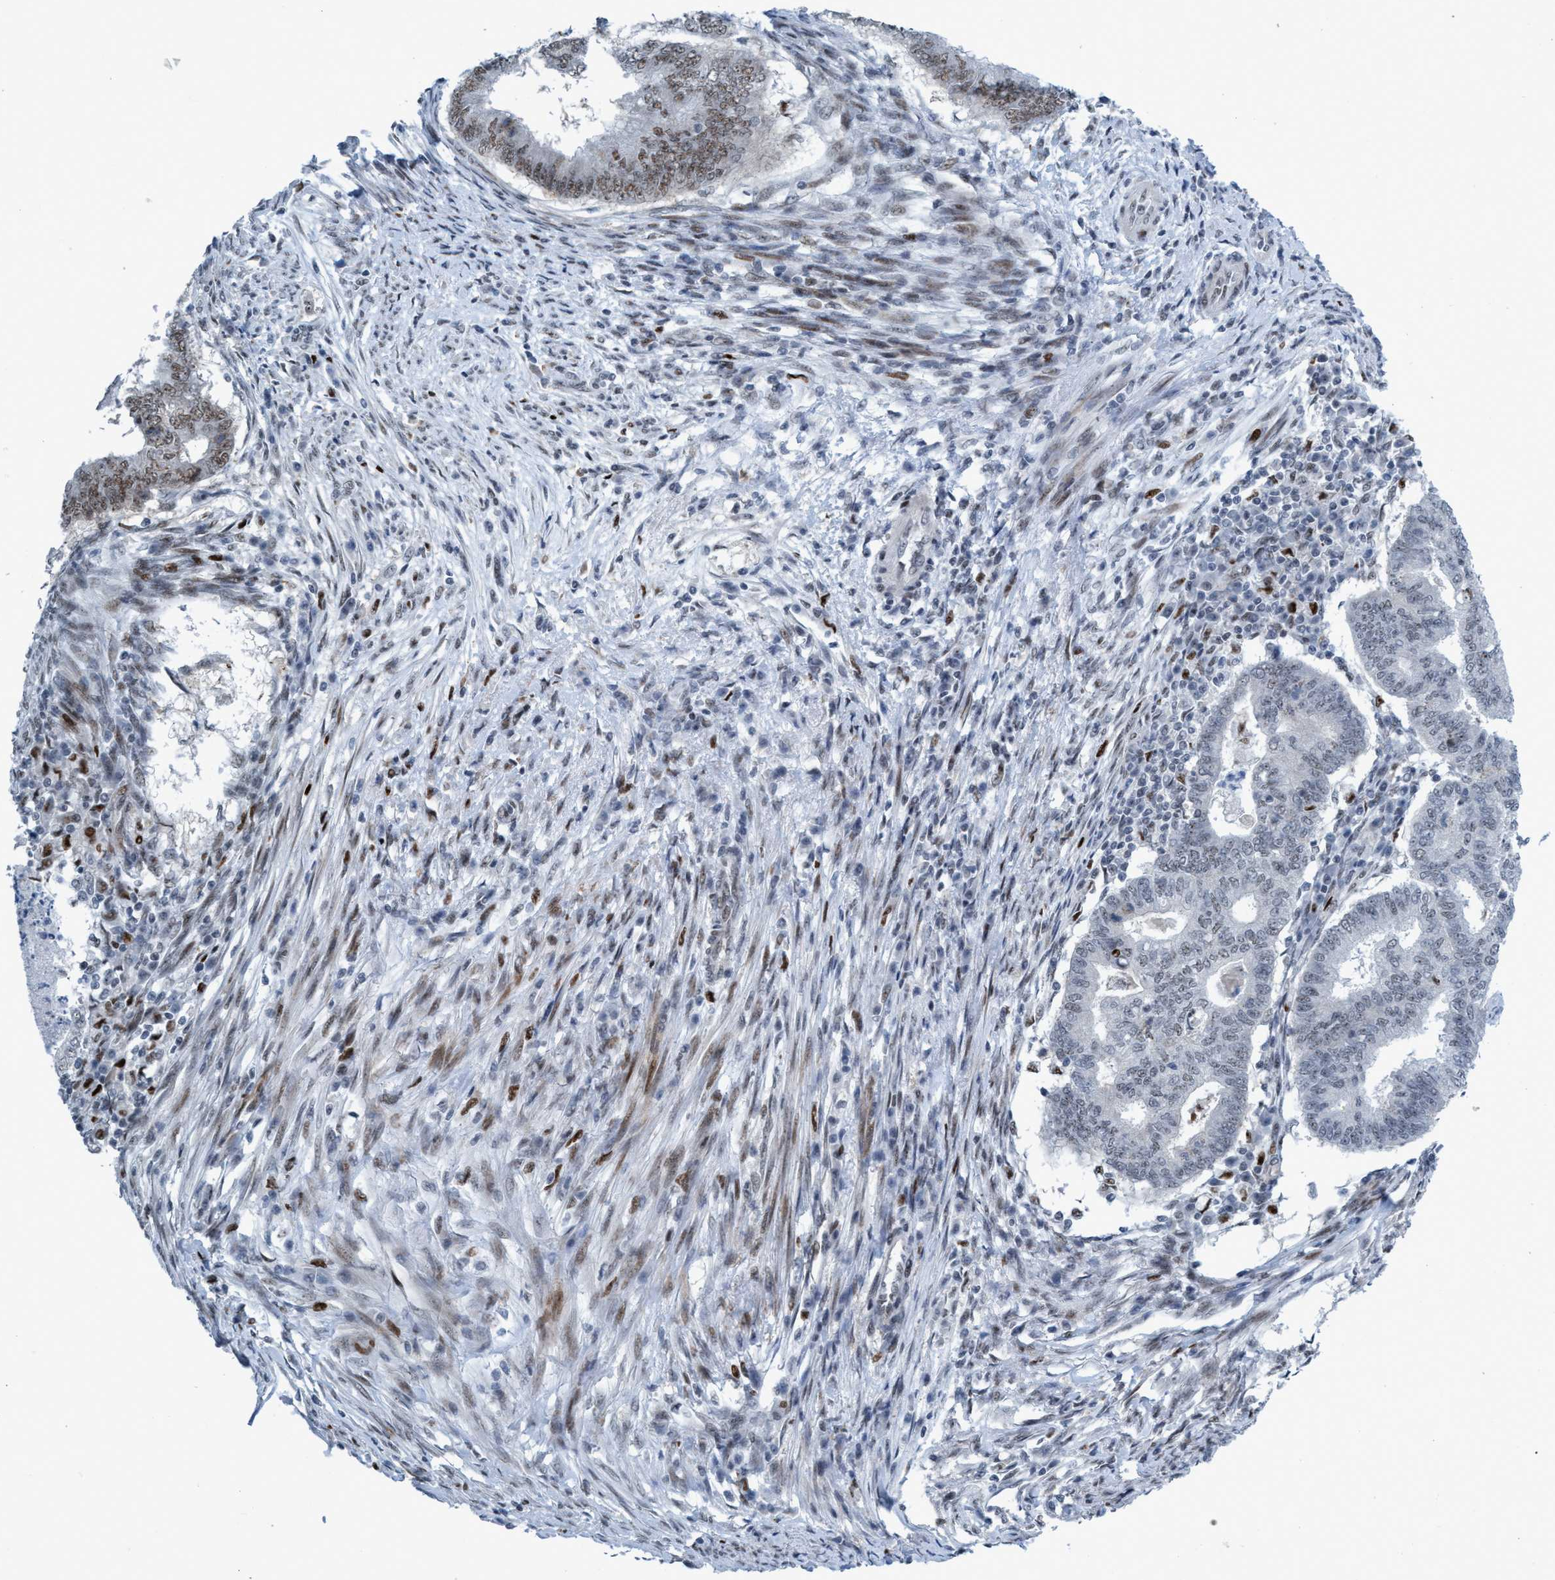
{"staining": {"intensity": "weak", "quantity": "<25%", "location": "nuclear"}, "tissue": "endometrial cancer", "cell_type": "Tumor cells", "image_type": "cancer", "snomed": [{"axis": "morphology", "description": "Polyp, NOS"}, {"axis": "morphology", "description": "Adenocarcinoma, NOS"}, {"axis": "morphology", "description": "Adenoma, NOS"}, {"axis": "topography", "description": "Endometrium"}], "caption": "An immunohistochemistry (IHC) micrograph of endometrial polyp is shown. There is no staining in tumor cells of endometrial polyp. Nuclei are stained in blue.", "gene": "CWC27", "patient": {"sex": "female", "age": 79}}